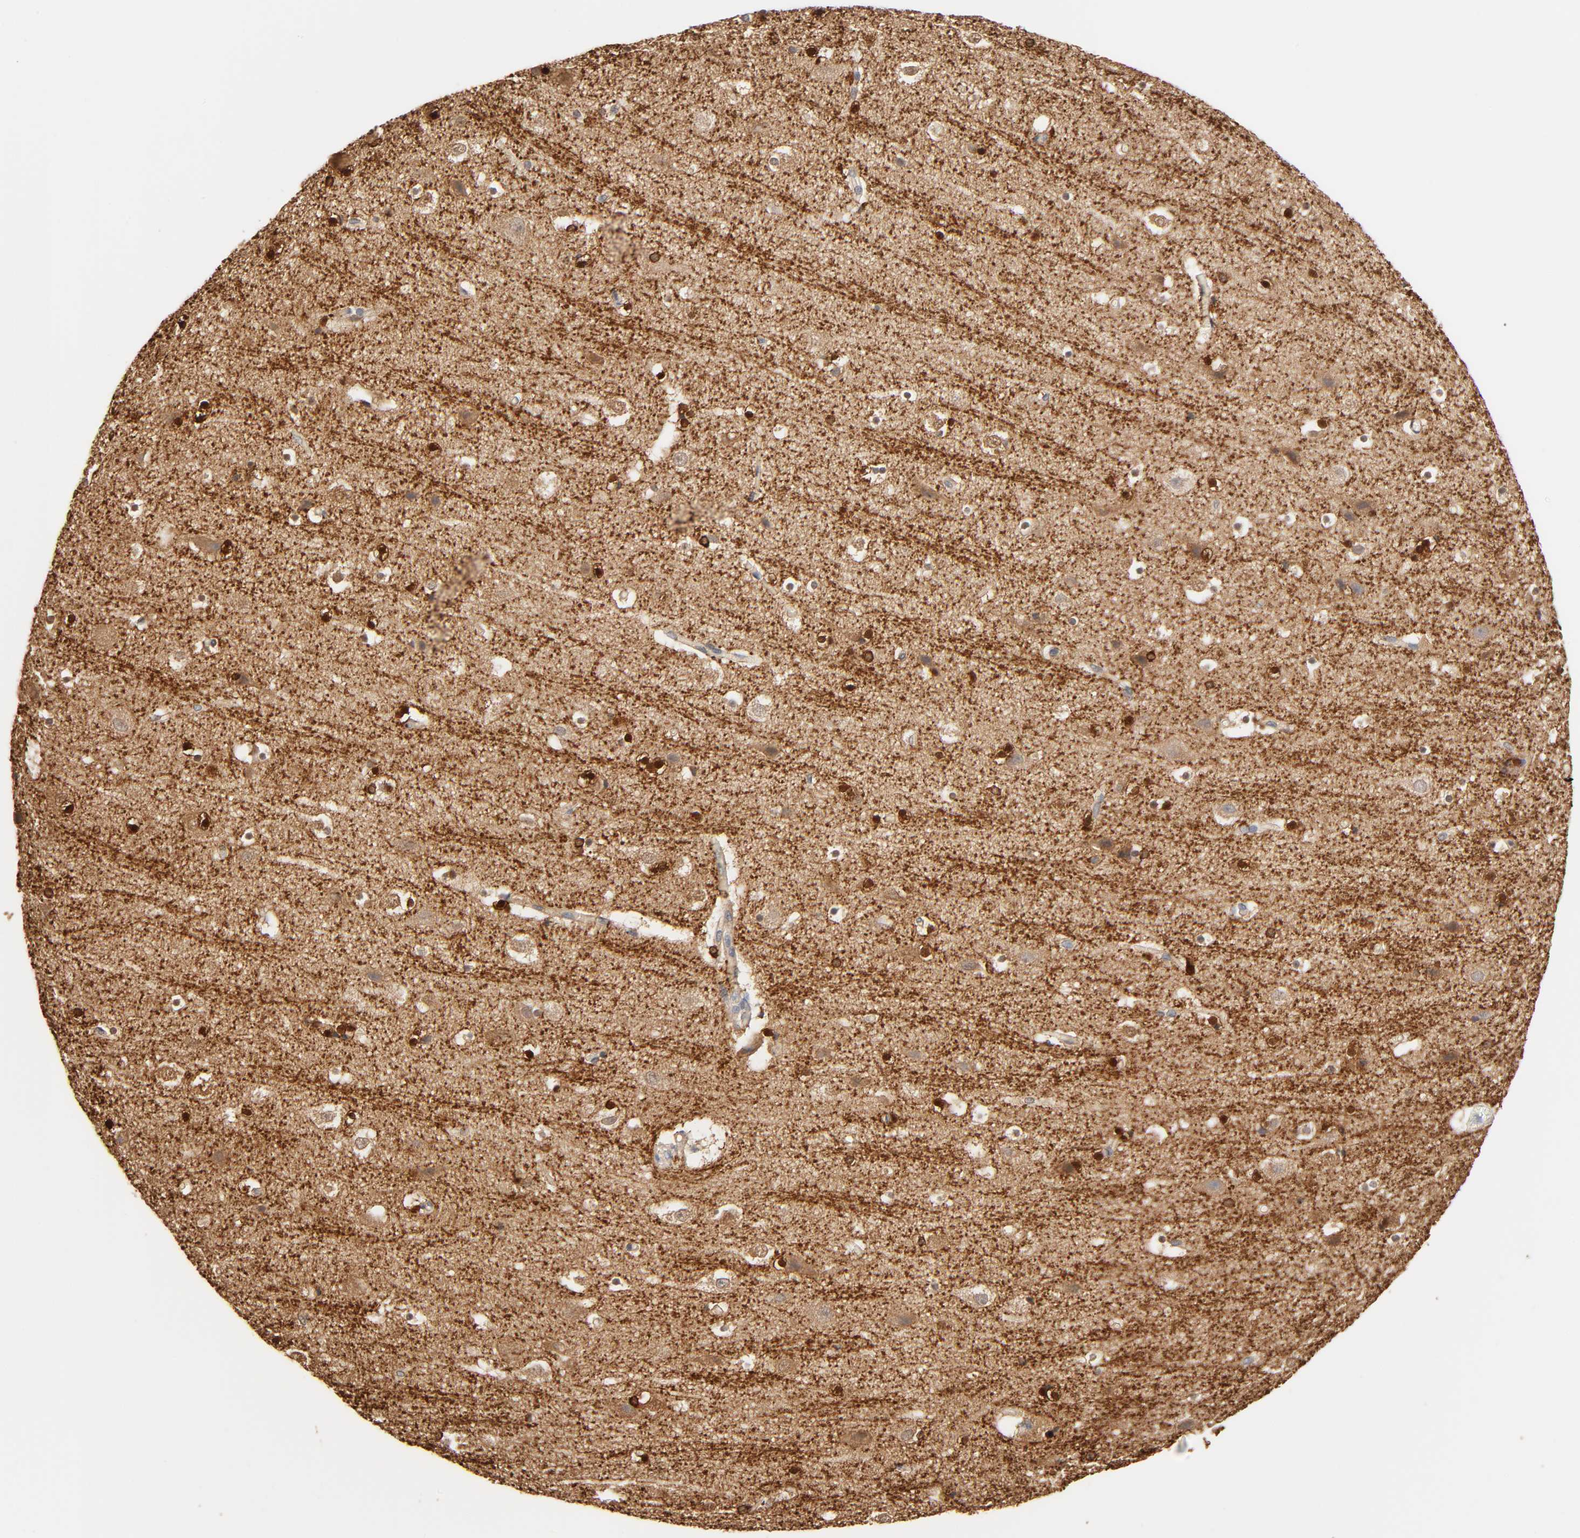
{"staining": {"intensity": "weak", "quantity": ">75%", "location": "cytoplasmic/membranous"}, "tissue": "cerebral cortex", "cell_type": "Endothelial cells", "image_type": "normal", "snomed": [{"axis": "morphology", "description": "Normal tissue, NOS"}, {"axis": "topography", "description": "Cerebral cortex"}], "caption": "Immunohistochemistry (IHC) histopathology image of normal human cerebral cortex stained for a protein (brown), which shows low levels of weak cytoplasmic/membranous positivity in about >75% of endothelial cells.", "gene": "BIN1", "patient": {"sex": "male", "age": 45}}